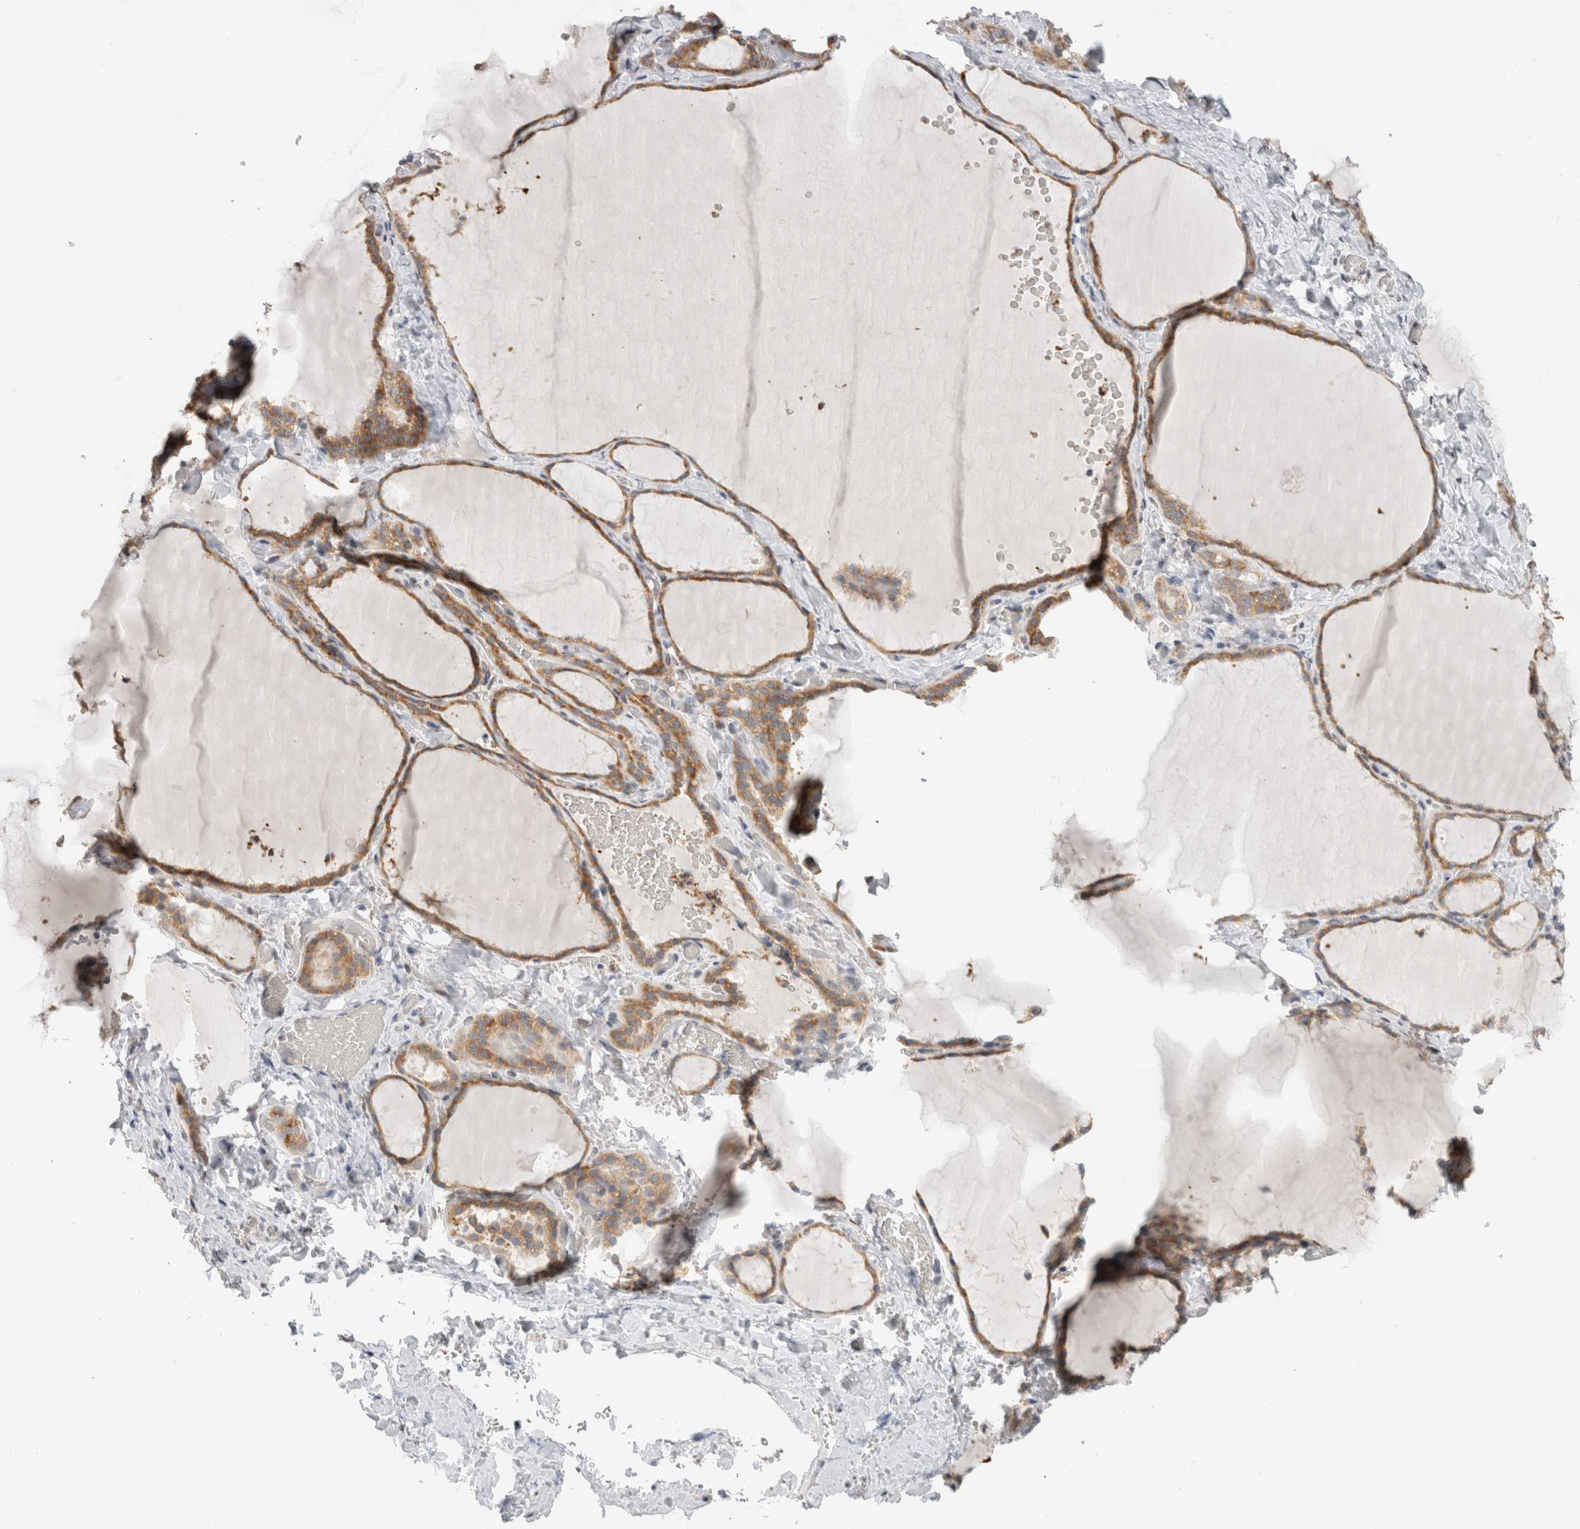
{"staining": {"intensity": "moderate", "quantity": ">75%", "location": "cytoplasmic/membranous"}, "tissue": "thyroid gland", "cell_type": "Glandular cells", "image_type": "normal", "snomed": [{"axis": "morphology", "description": "Normal tissue, NOS"}, {"axis": "topography", "description": "Thyroid gland"}], "caption": "Brown immunohistochemical staining in unremarkable human thyroid gland reveals moderate cytoplasmic/membranous staining in about >75% of glandular cells.", "gene": "VCPIP1", "patient": {"sex": "female", "age": 22}}